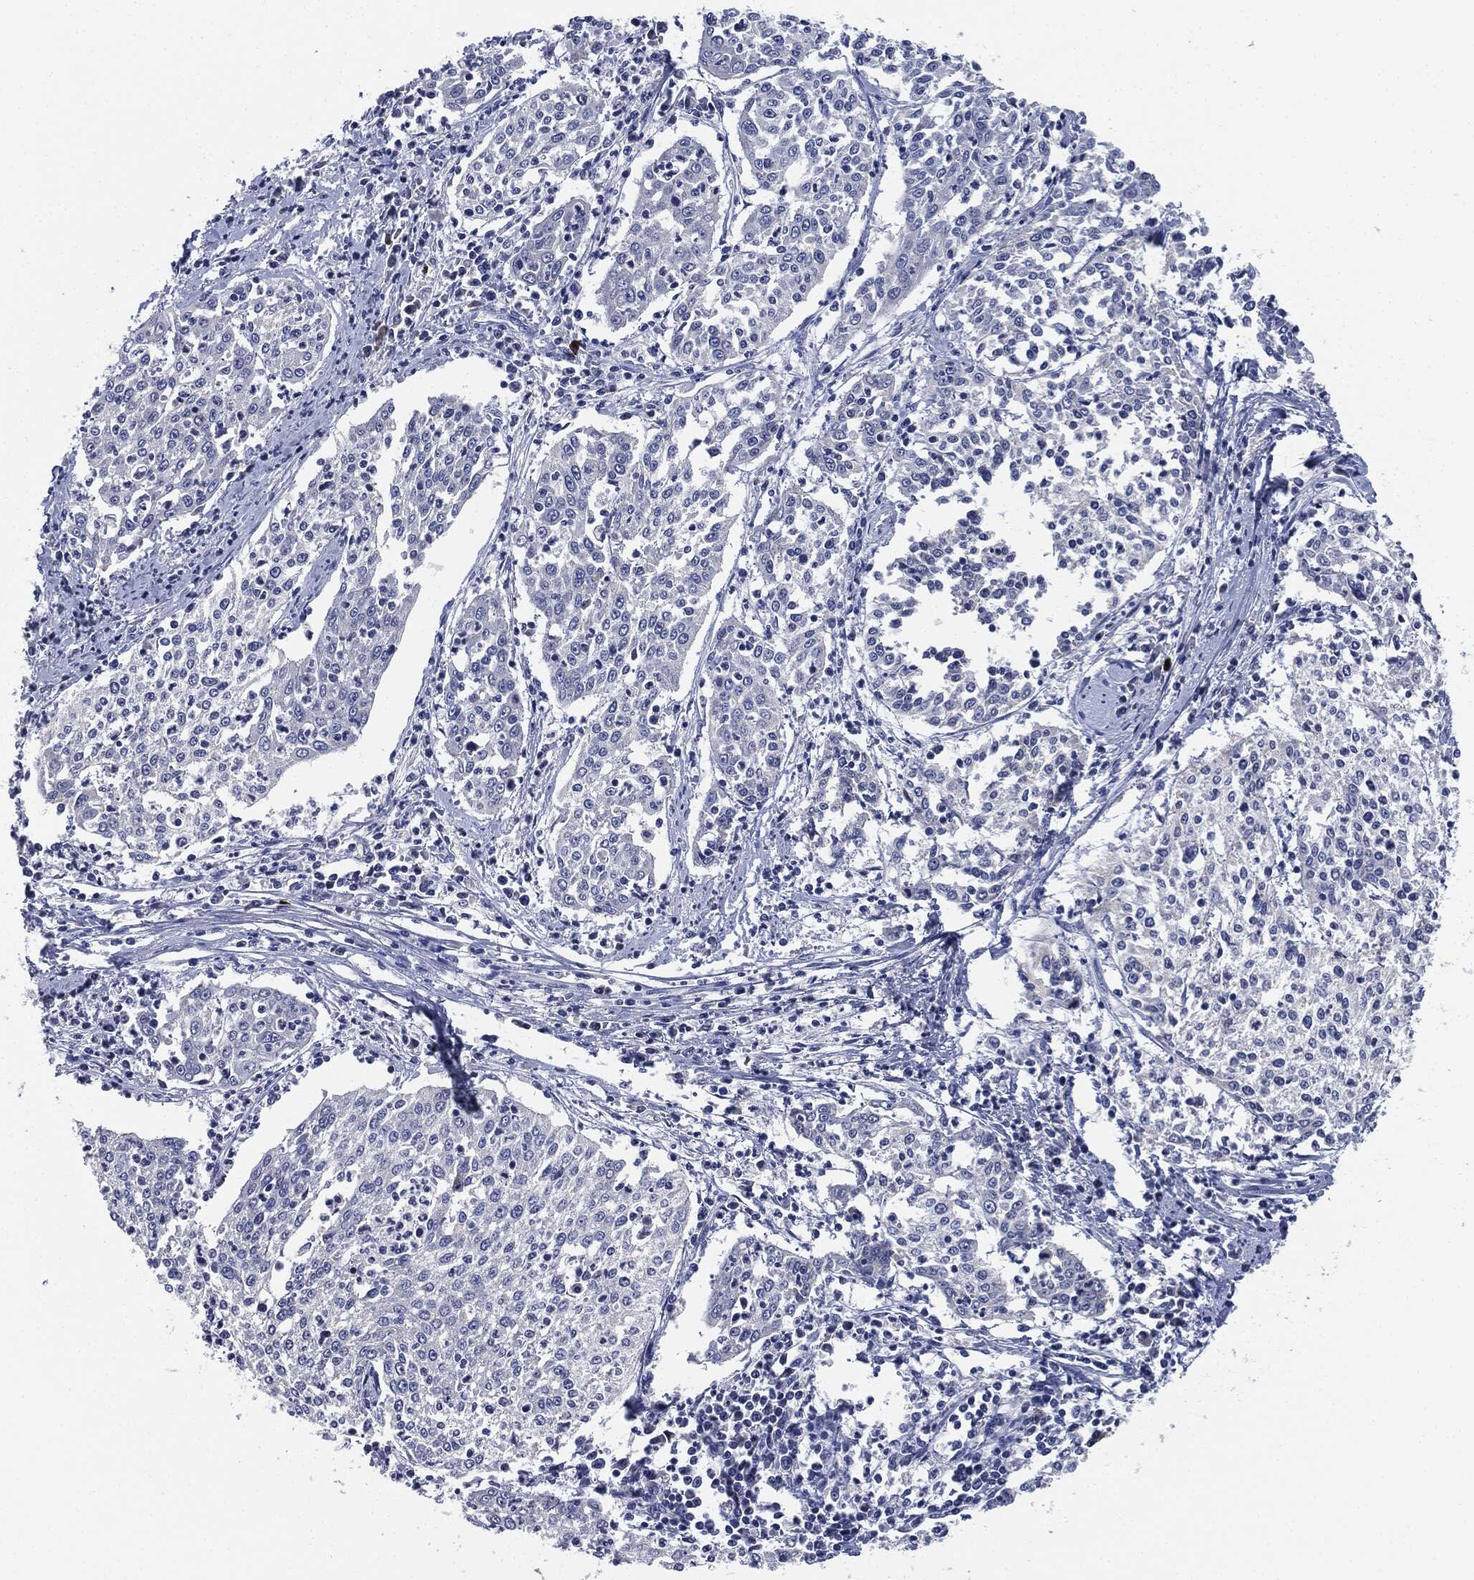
{"staining": {"intensity": "negative", "quantity": "none", "location": "none"}, "tissue": "cervical cancer", "cell_type": "Tumor cells", "image_type": "cancer", "snomed": [{"axis": "morphology", "description": "Squamous cell carcinoma, NOS"}, {"axis": "topography", "description": "Cervix"}], "caption": "Tumor cells show no significant protein staining in cervical squamous cell carcinoma.", "gene": "SIGLEC9", "patient": {"sex": "female", "age": 41}}